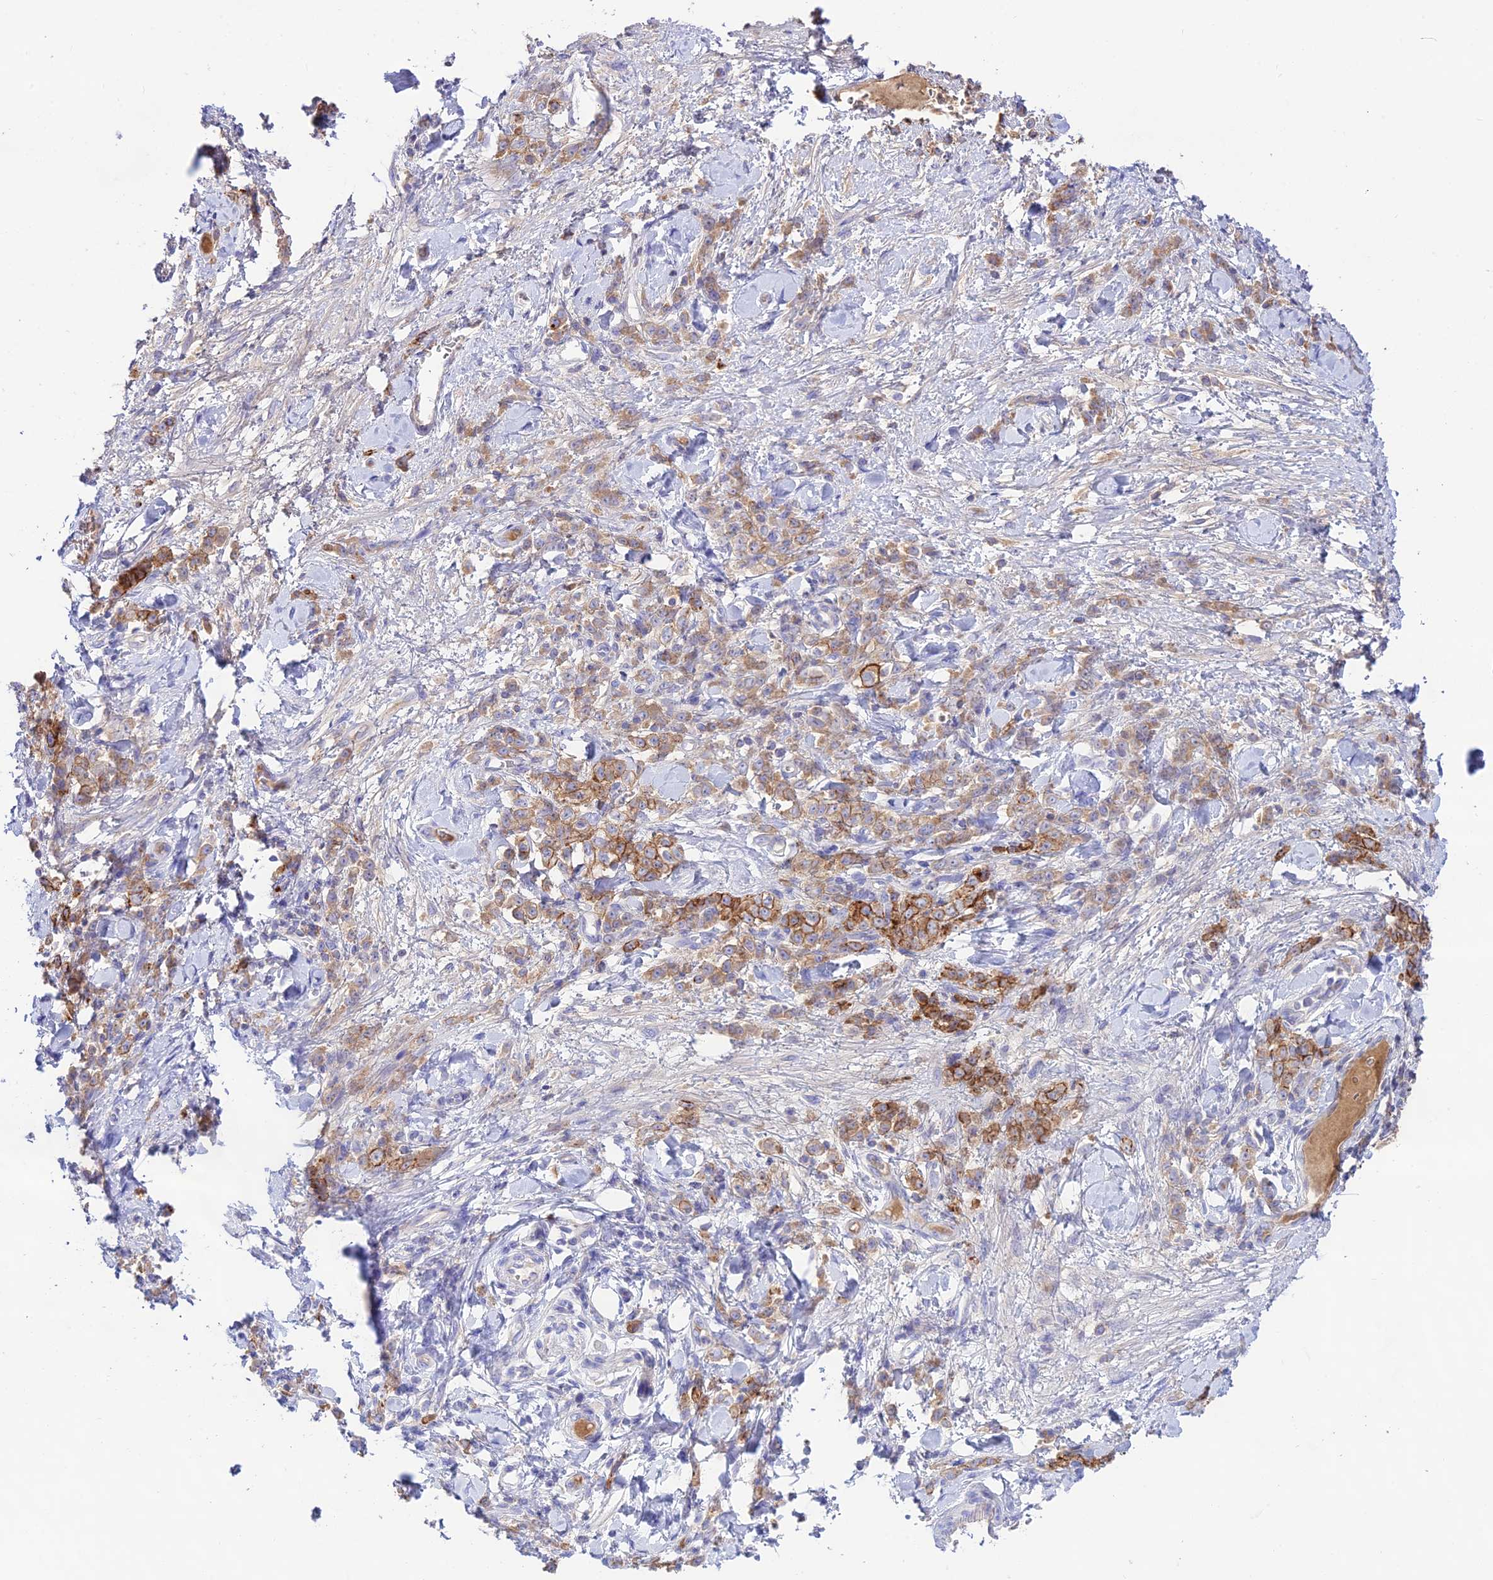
{"staining": {"intensity": "moderate", "quantity": ">75%", "location": "cytoplasmic/membranous"}, "tissue": "stomach cancer", "cell_type": "Tumor cells", "image_type": "cancer", "snomed": [{"axis": "morphology", "description": "Normal tissue, NOS"}, {"axis": "morphology", "description": "Adenocarcinoma, NOS"}, {"axis": "topography", "description": "Stomach"}], "caption": "A medium amount of moderate cytoplasmic/membranous staining is present in approximately >75% of tumor cells in adenocarcinoma (stomach) tissue.", "gene": "NLRP9", "patient": {"sex": "male", "age": 82}}